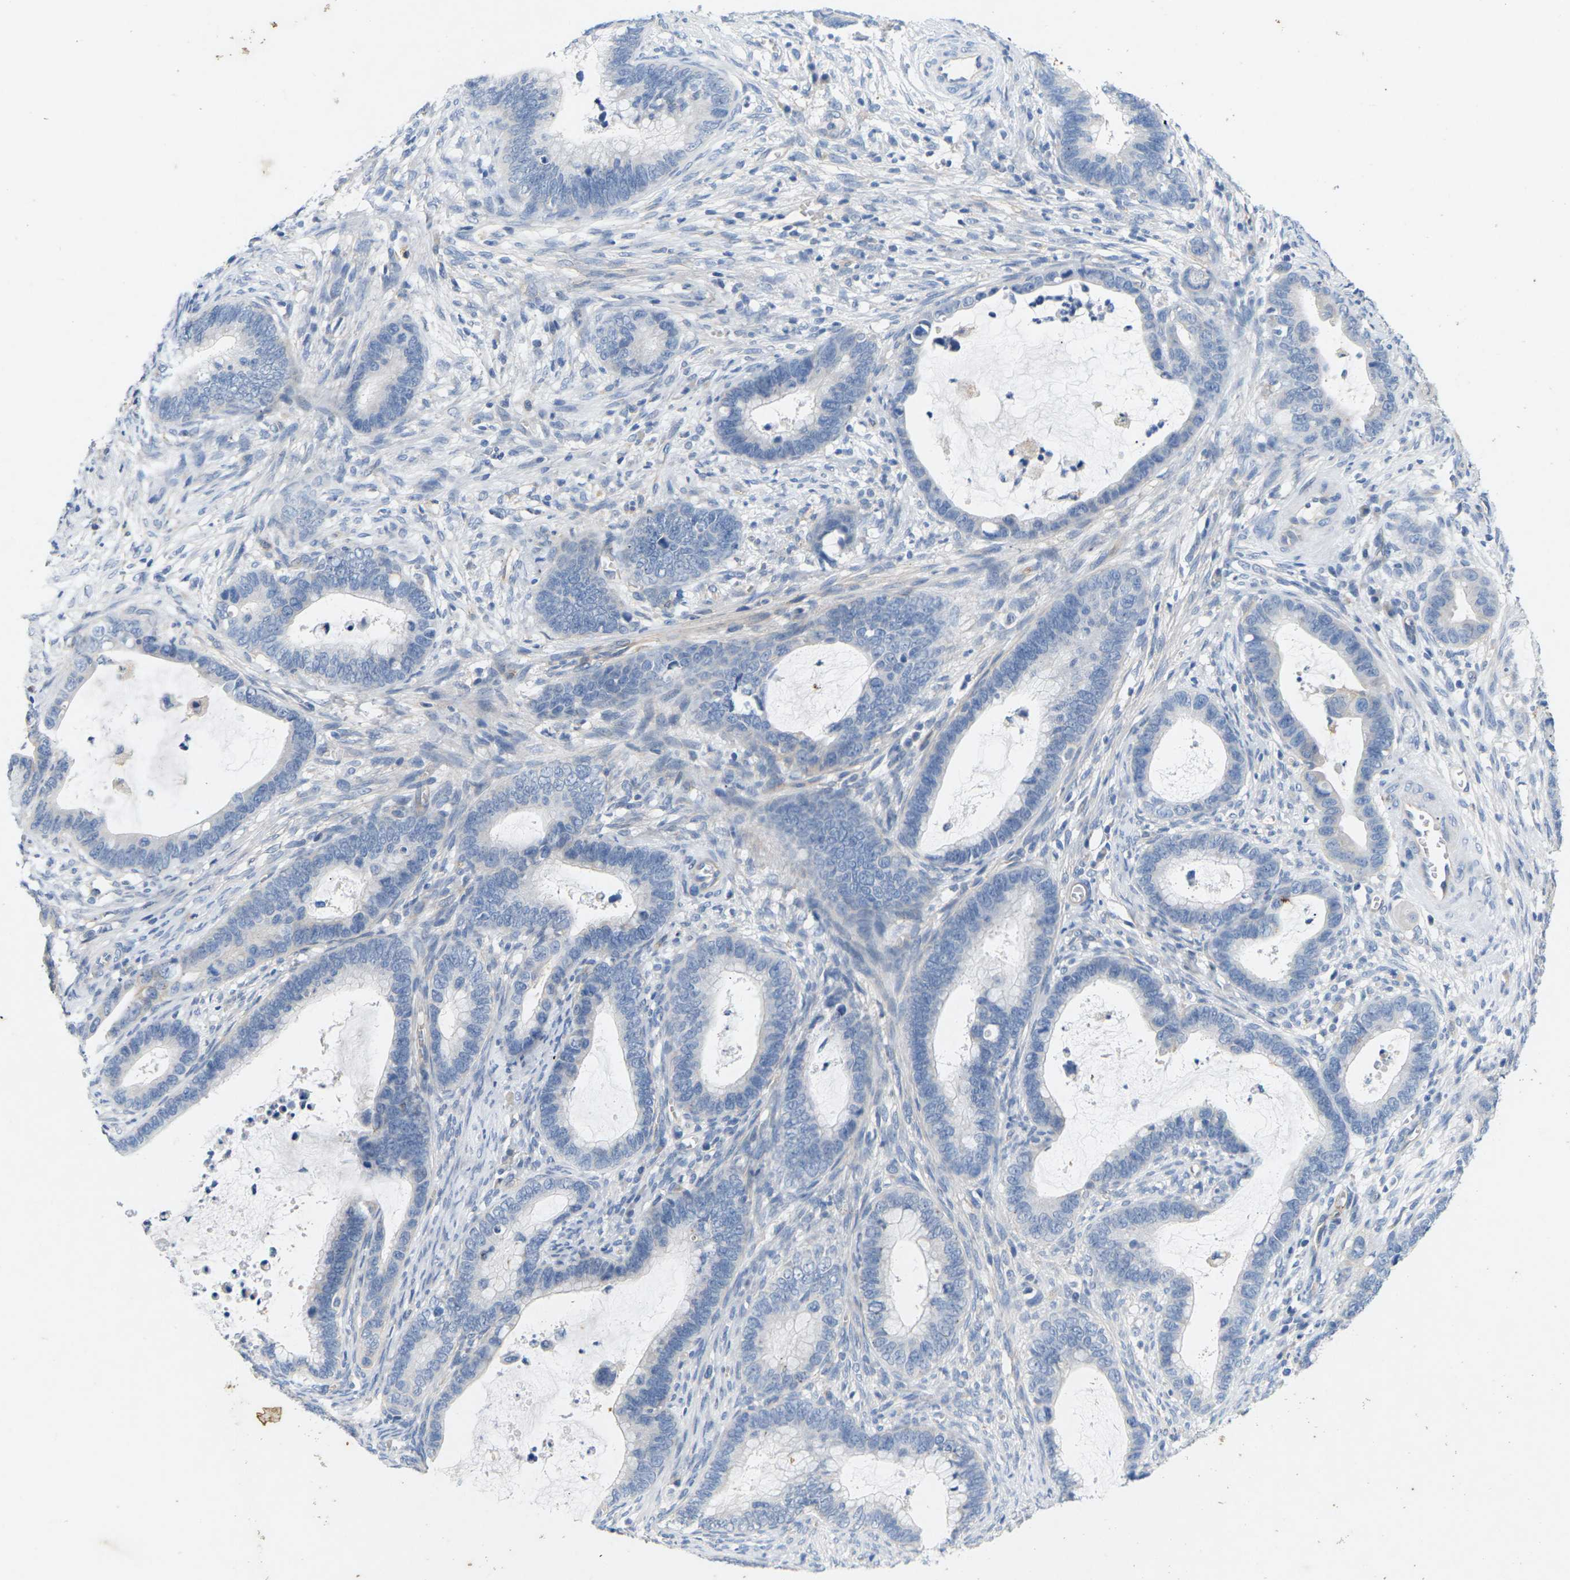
{"staining": {"intensity": "negative", "quantity": "none", "location": "none"}, "tissue": "cervical cancer", "cell_type": "Tumor cells", "image_type": "cancer", "snomed": [{"axis": "morphology", "description": "Adenocarcinoma, NOS"}, {"axis": "topography", "description": "Cervix"}], "caption": "DAB immunohistochemical staining of cervical cancer demonstrates no significant expression in tumor cells. Brightfield microscopy of IHC stained with DAB (3,3'-diaminobenzidine) (brown) and hematoxylin (blue), captured at high magnification.", "gene": "ITGA5", "patient": {"sex": "female", "age": 44}}